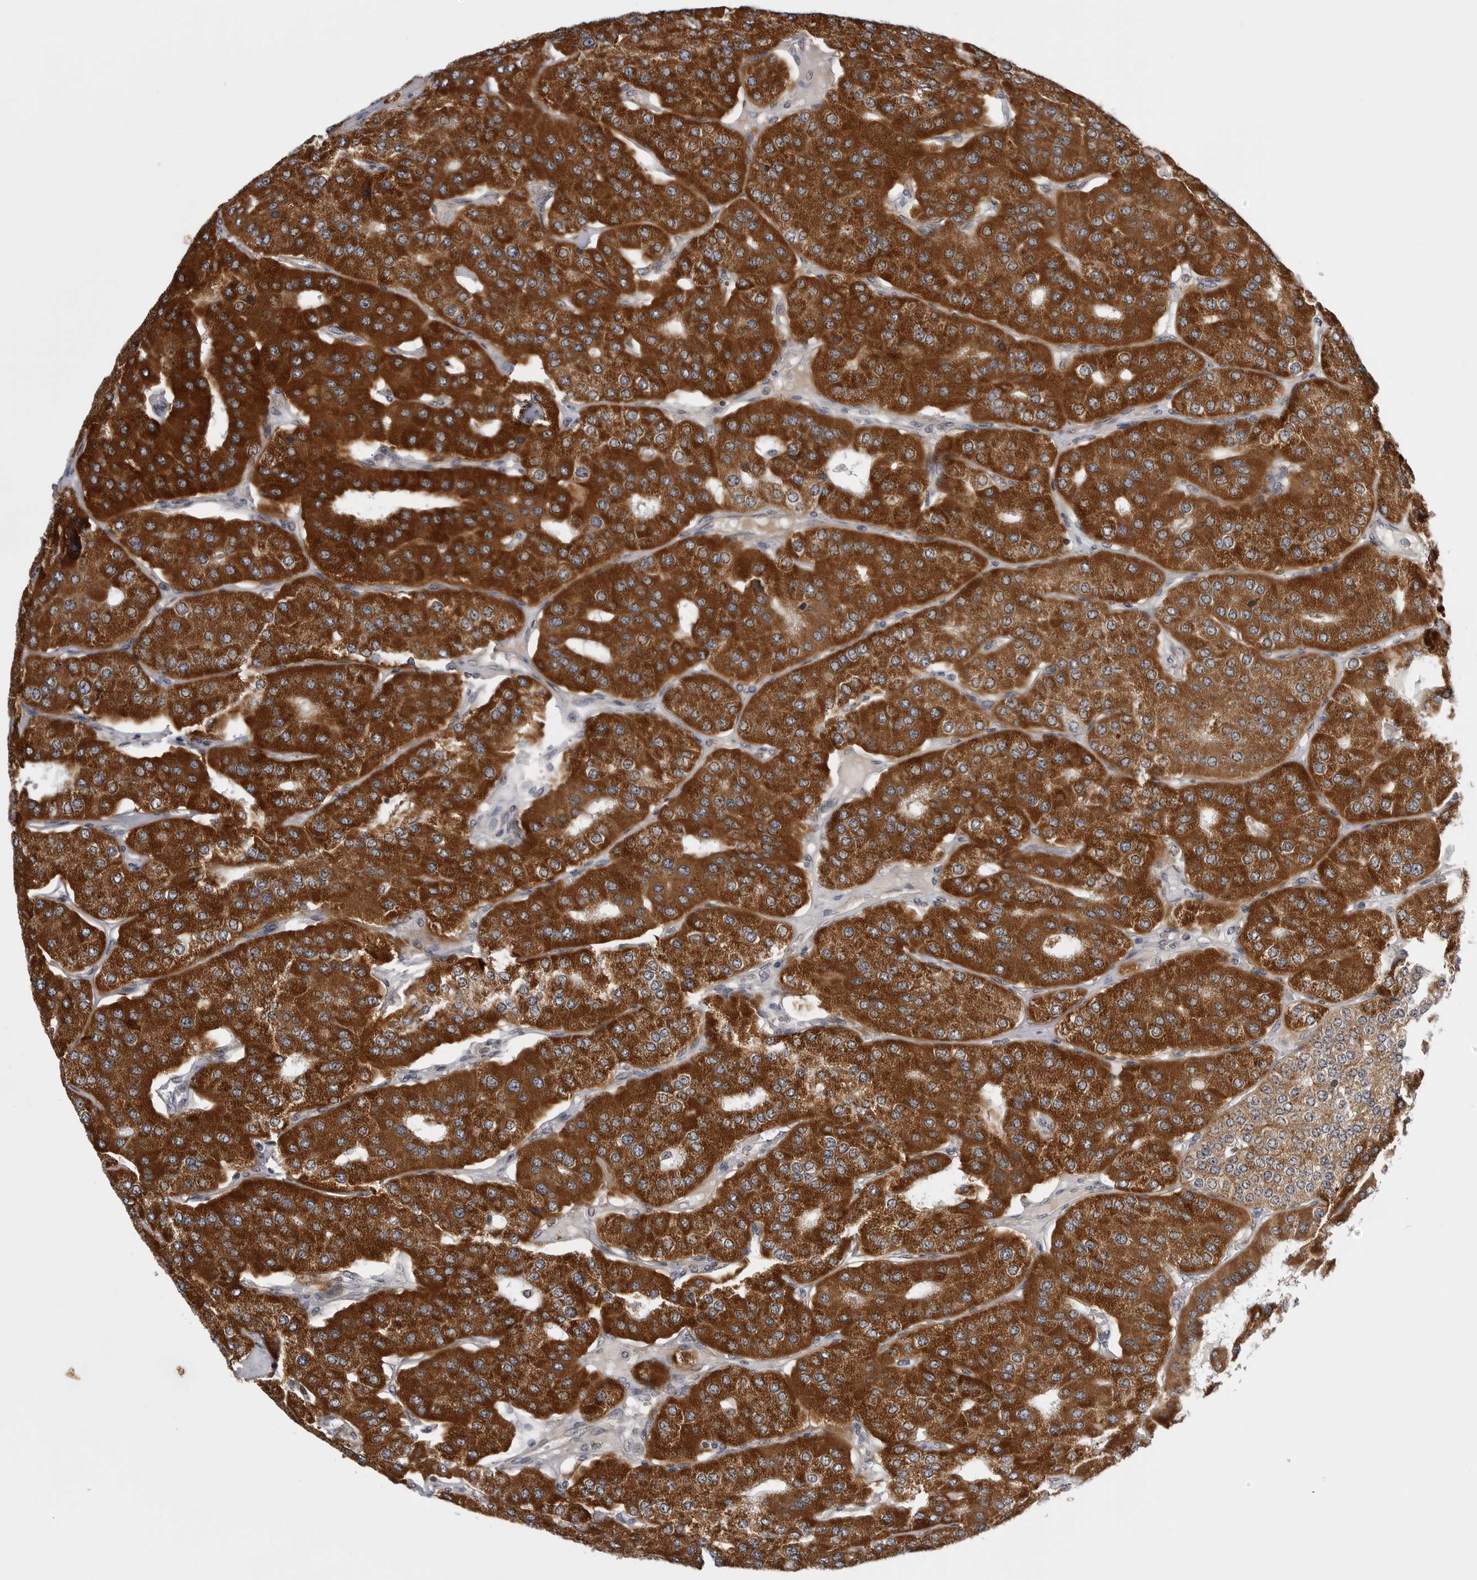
{"staining": {"intensity": "strong", "quantity": ">75%", "location": "cytoplasmic/membranous"}, "tissue": "parathyroid gland", "cell_type": "Glandular cells", "image_type": "normal", "snomed": [{"axis": "morphology", "description": "Normal tissue, NOS"}, {"axis": "morphology", "description": "Adenoma, NOS"}, {"axis": "topography", "description": "Parathyroid gland"}], "caption": "The immunohistochemical stain shows strong cytoplasmic/membranous positivity in glandular cells of normal parathyroid gland. (DAB (3,3'-diaminobenzidine) = brown stain, brightfield microscopy at high magnification).", "gene": "CDK20", "patient": {"sex": "female", "age": 86}}